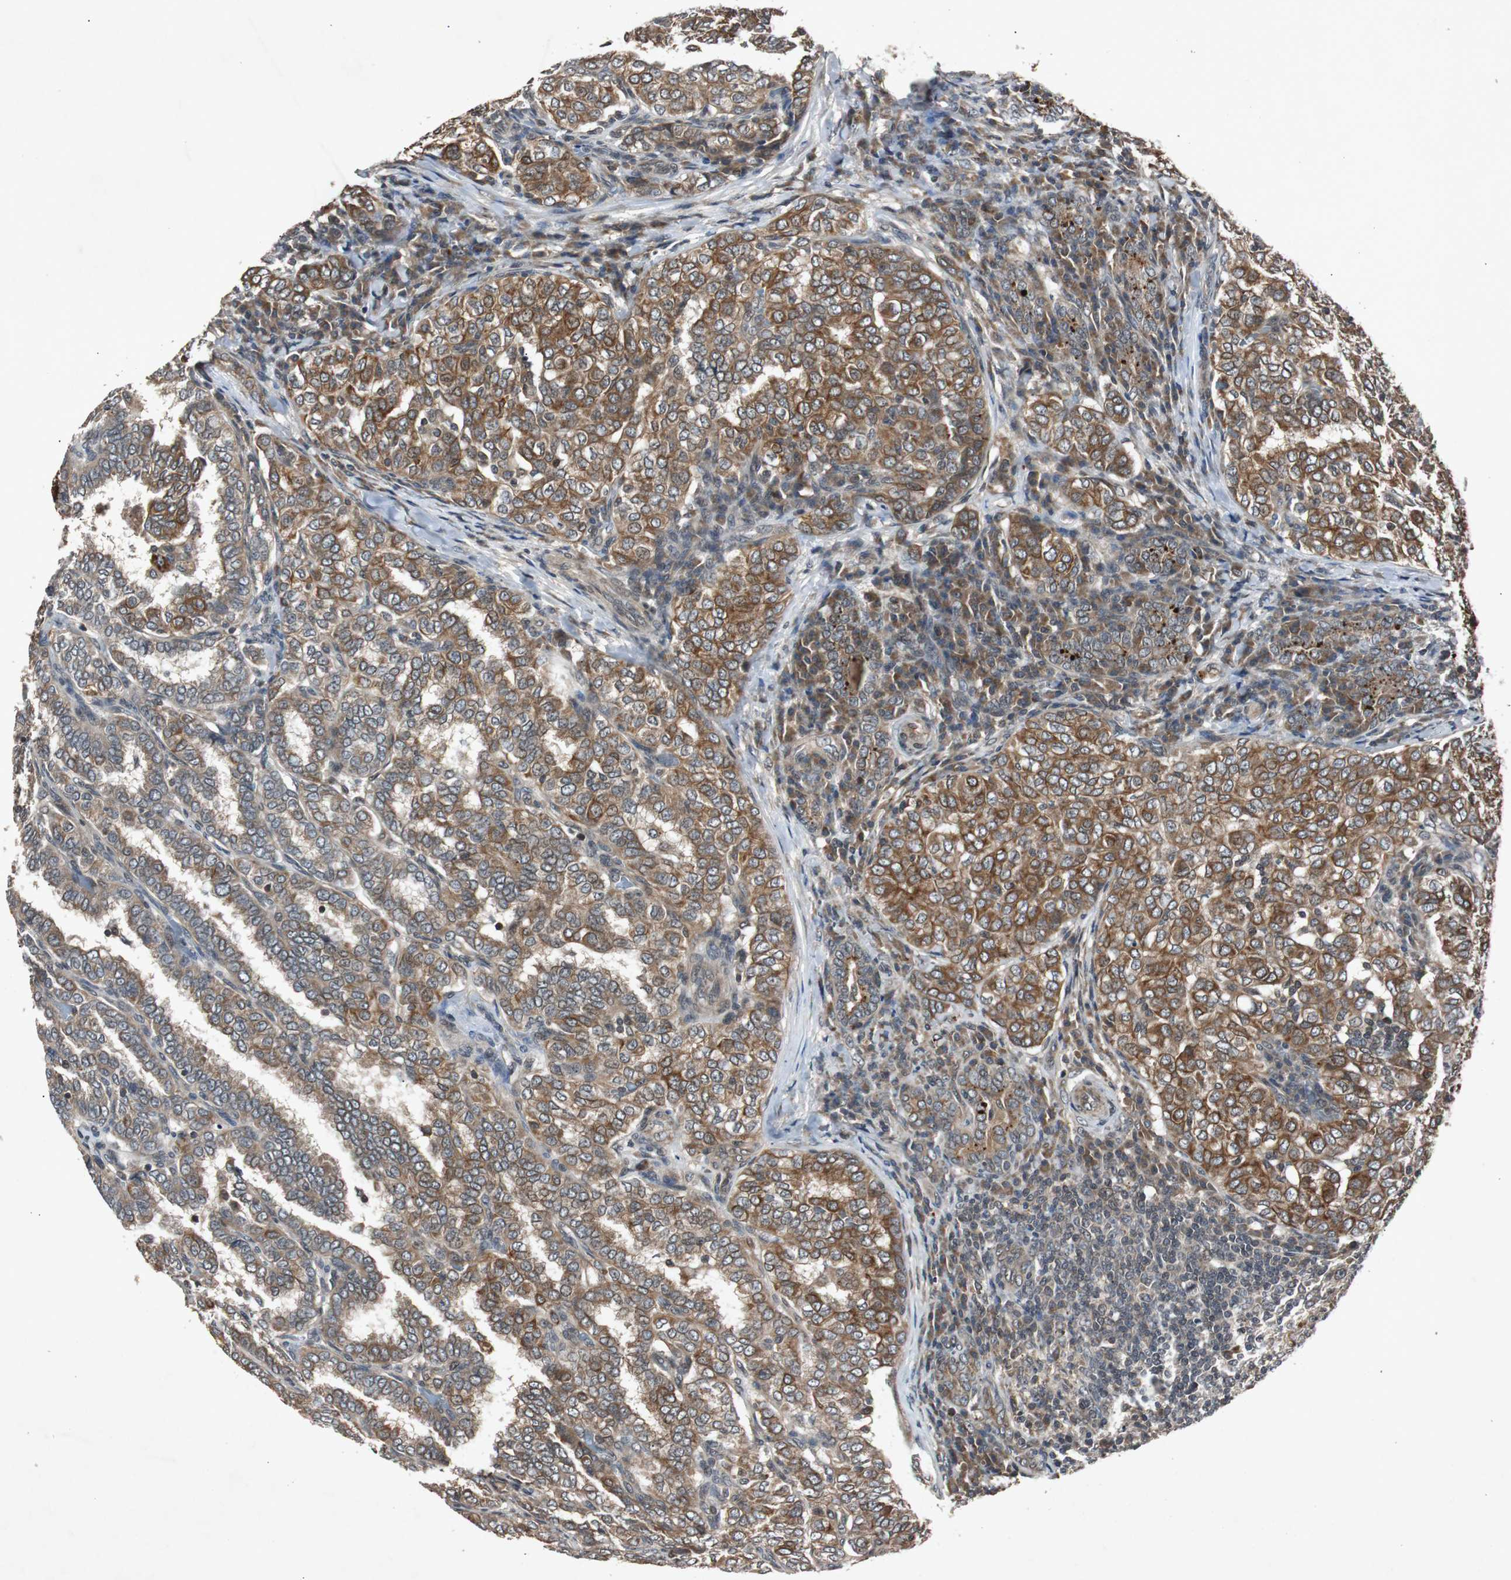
{"staining": {"intensity": "strong", "quantity": "25%-75%", "location": "cytoplasmic/membranous"}, "tissue": "thyroid cancer", "cell_type": "Tumor cells", "image_type": "cancer", "snomed": [{"axis": "morphology", "description": "Papillary adenocarcinoma, NOS"}, {"axis": "topography", "description": "Thyroid gland"}], "caption": "A micrograph of thyroid cancer stained for a protein exhibits strong cytoplasmic/membranous brown staining in tumor cells.", "gene": "SLIT2", "patient": {"sex": "female", "age": 30}}